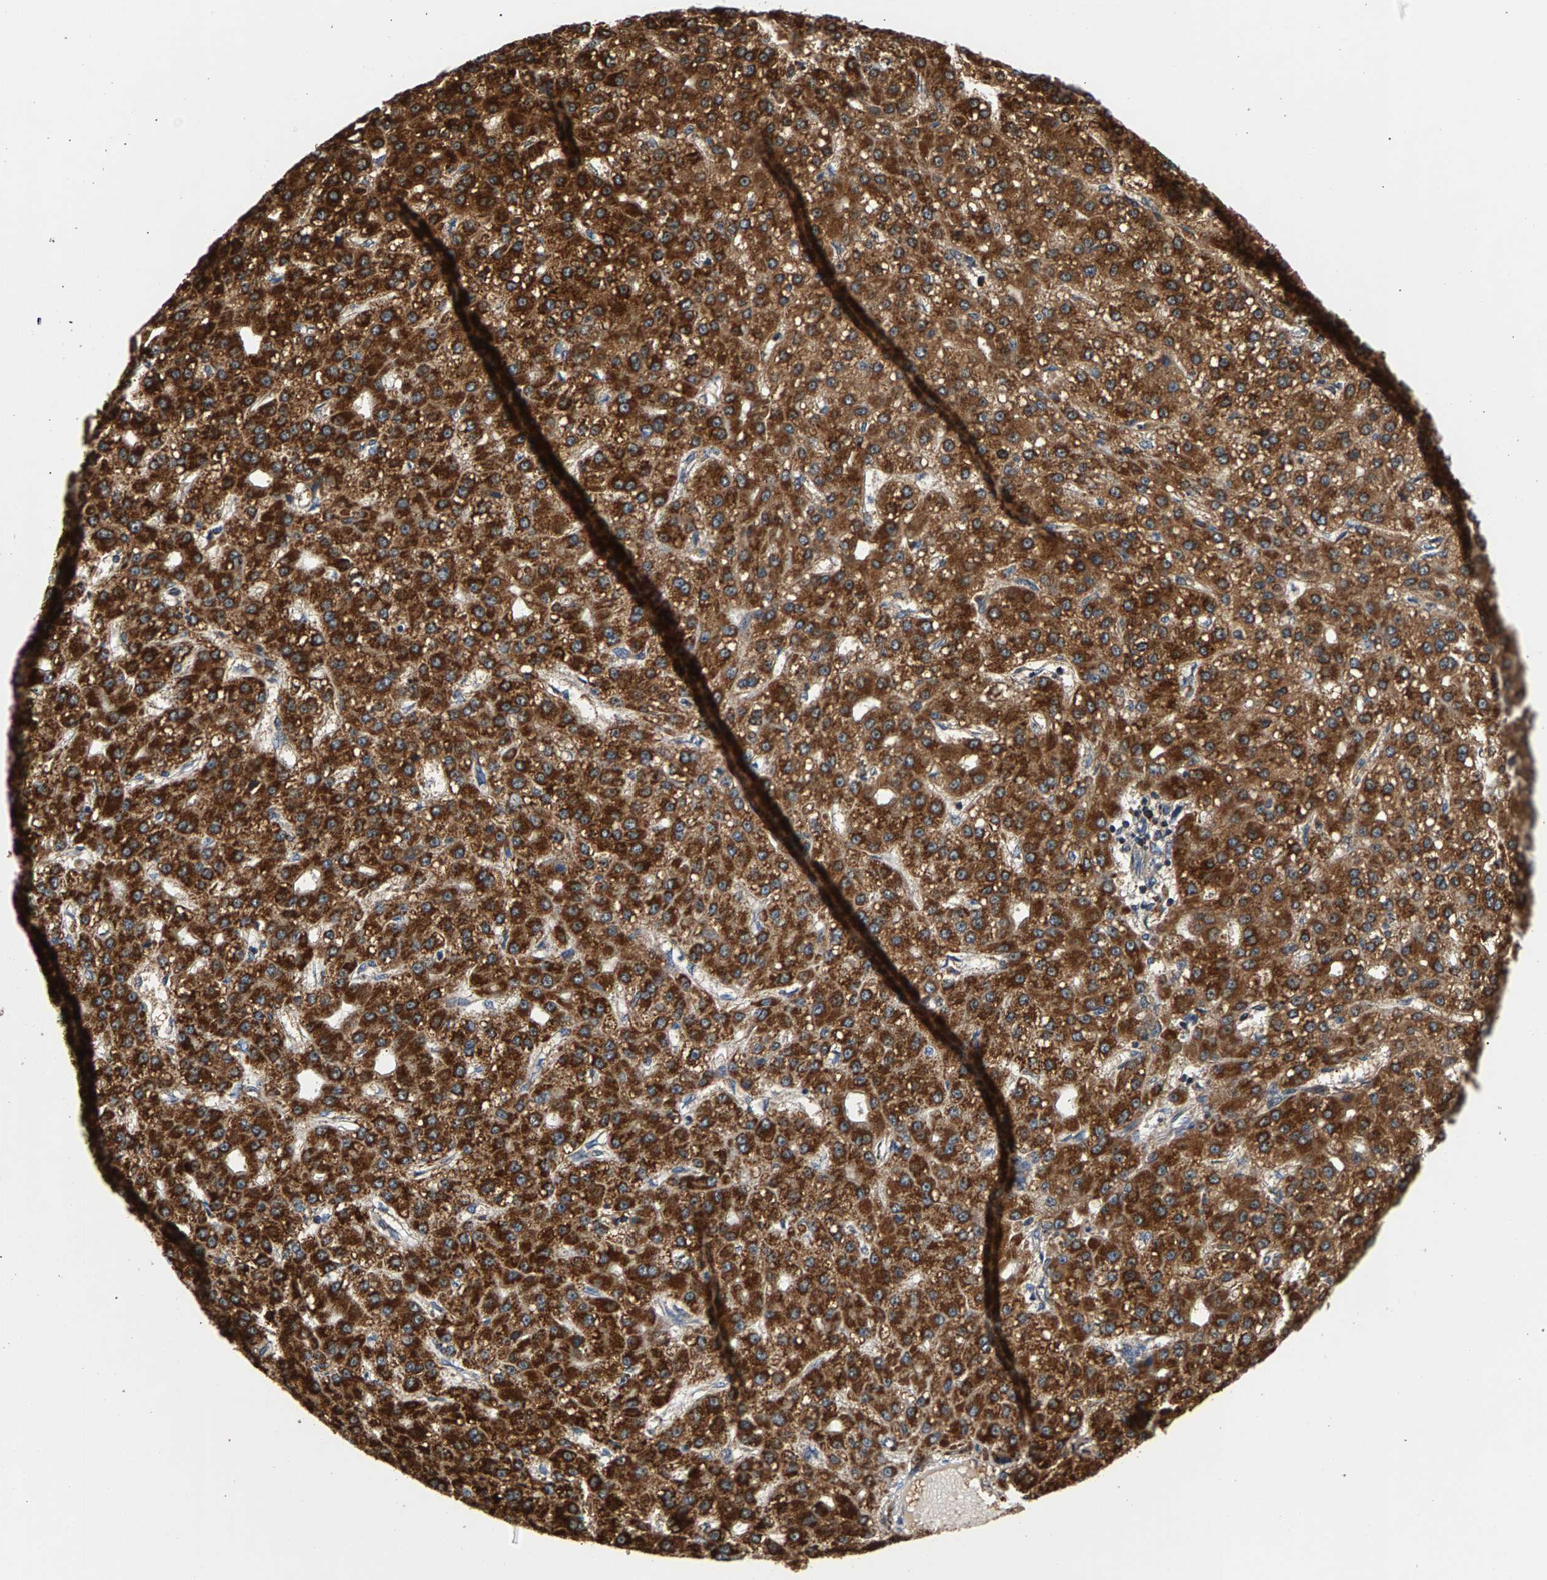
{"staining": {"intensity": "strong", "quantity": ">75%", "location": "cytoplasmic/membranous"}, "tissue": "liver cancer", "cell_type": "Tumor cells", "image_type": "cancer", "snomed": [{"axis": "morphology", "description": "Carcinoma, Hepatocellular, NOS"}, {"axis": "topography", "description": "Liver"}], "caption": "Liver hepatocellular carcinoma stained with a protein marker reveals strong staining in tumor cells.", "gene": "PDE1A", "patient": {"sex": "male", "age": 67}}